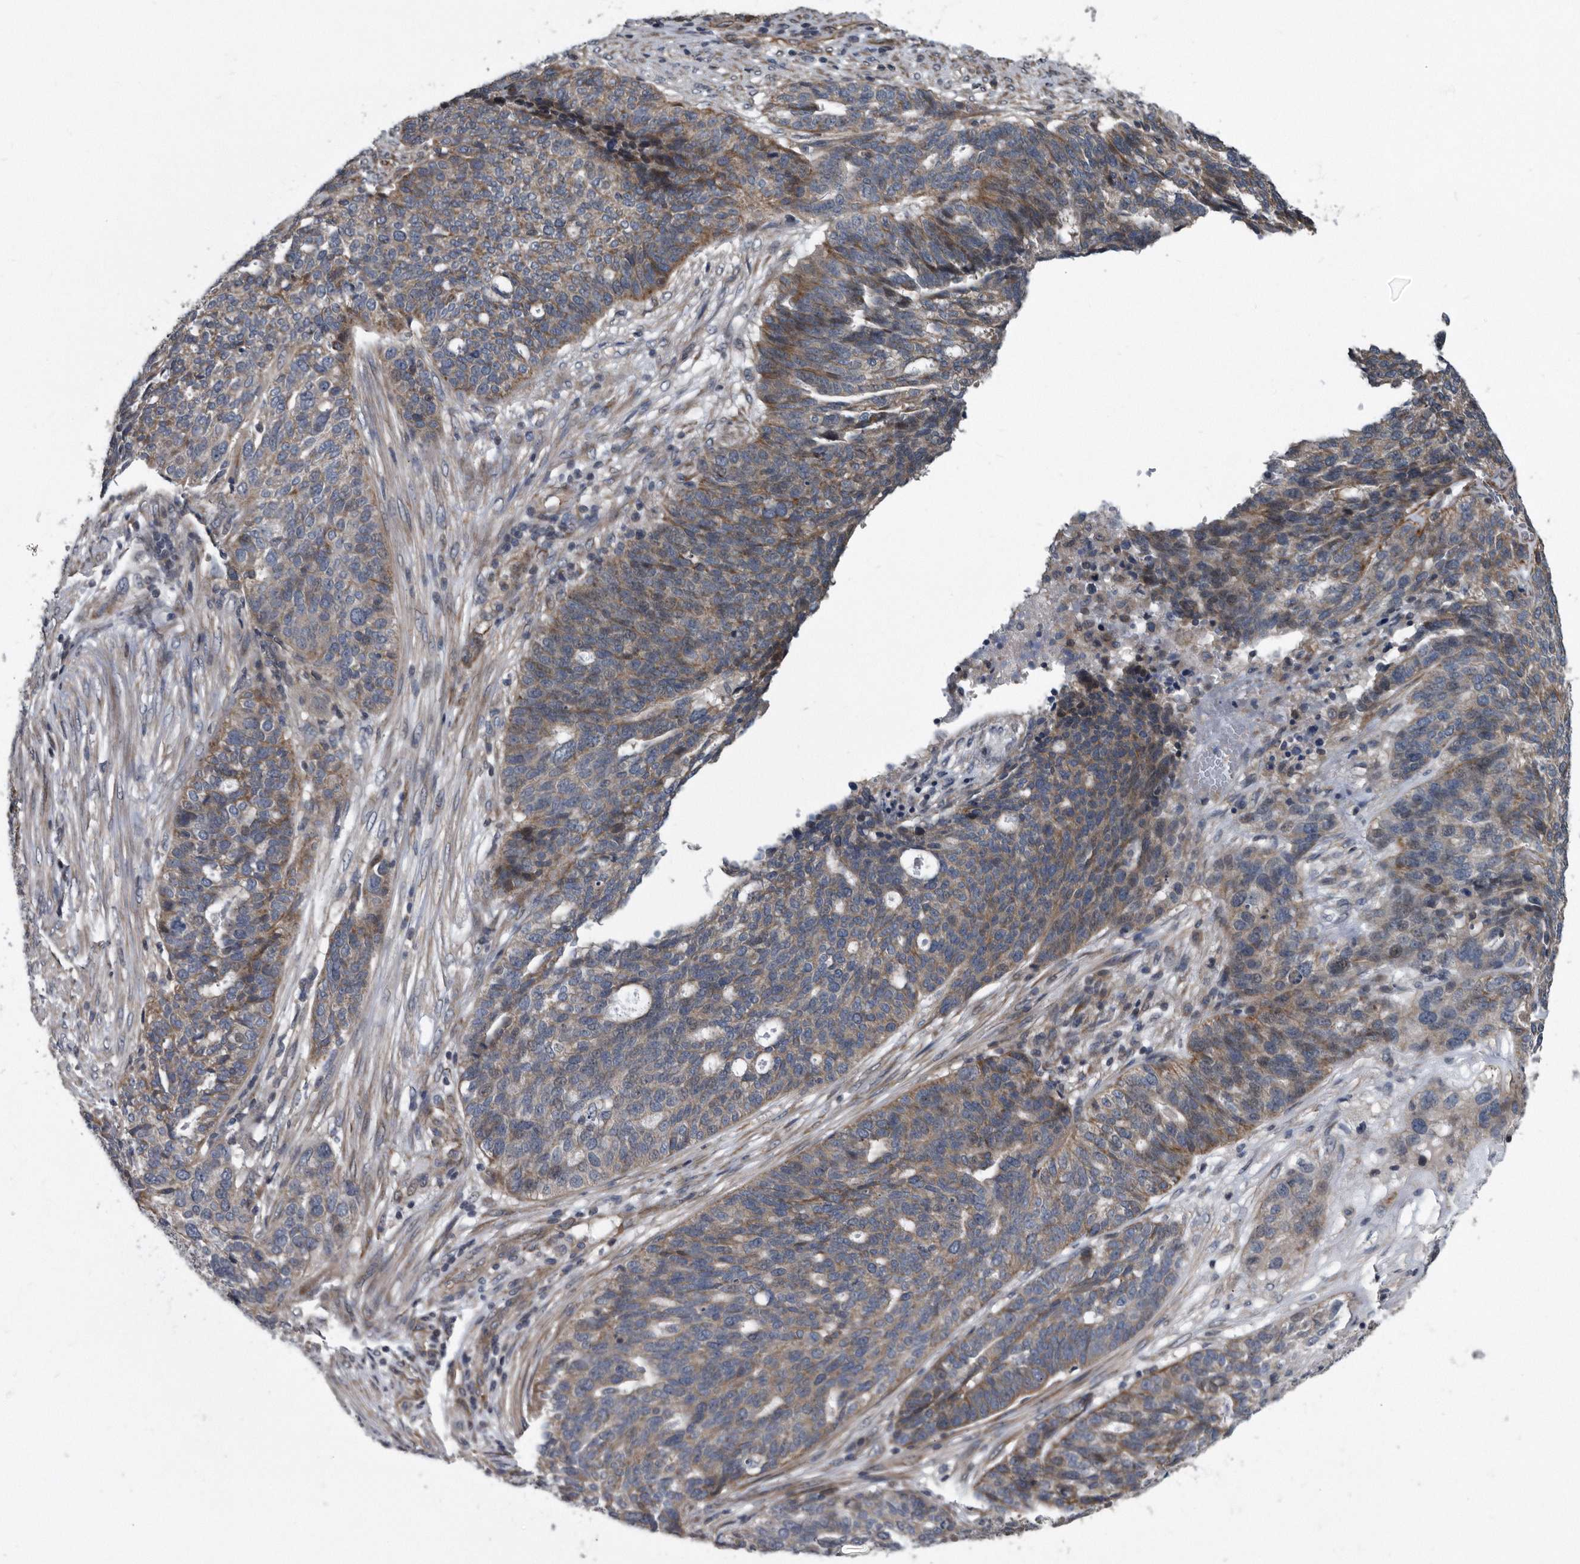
{"staining": {"intensity": "weak", "quantity": "<25%", "location": "cytoplasmic/membranous"}, "tissue": "ovarian cancer", "cell_type": "Tumor cells", "image_type": "cancer", "snomed": [{"axis": "morphology", "description": "Cystadenocarcinoma, serous, NOS"}, {"axis": "topography", "description": "Ovary"}], "caption": "High power microscopy micrograph of an IHC image of ovarian serous cystadenocarcinoma, revealing no significant staining in tumor cells.", "gene": "ARMCX1", "patient": {"sex": "female", "age": 59}}